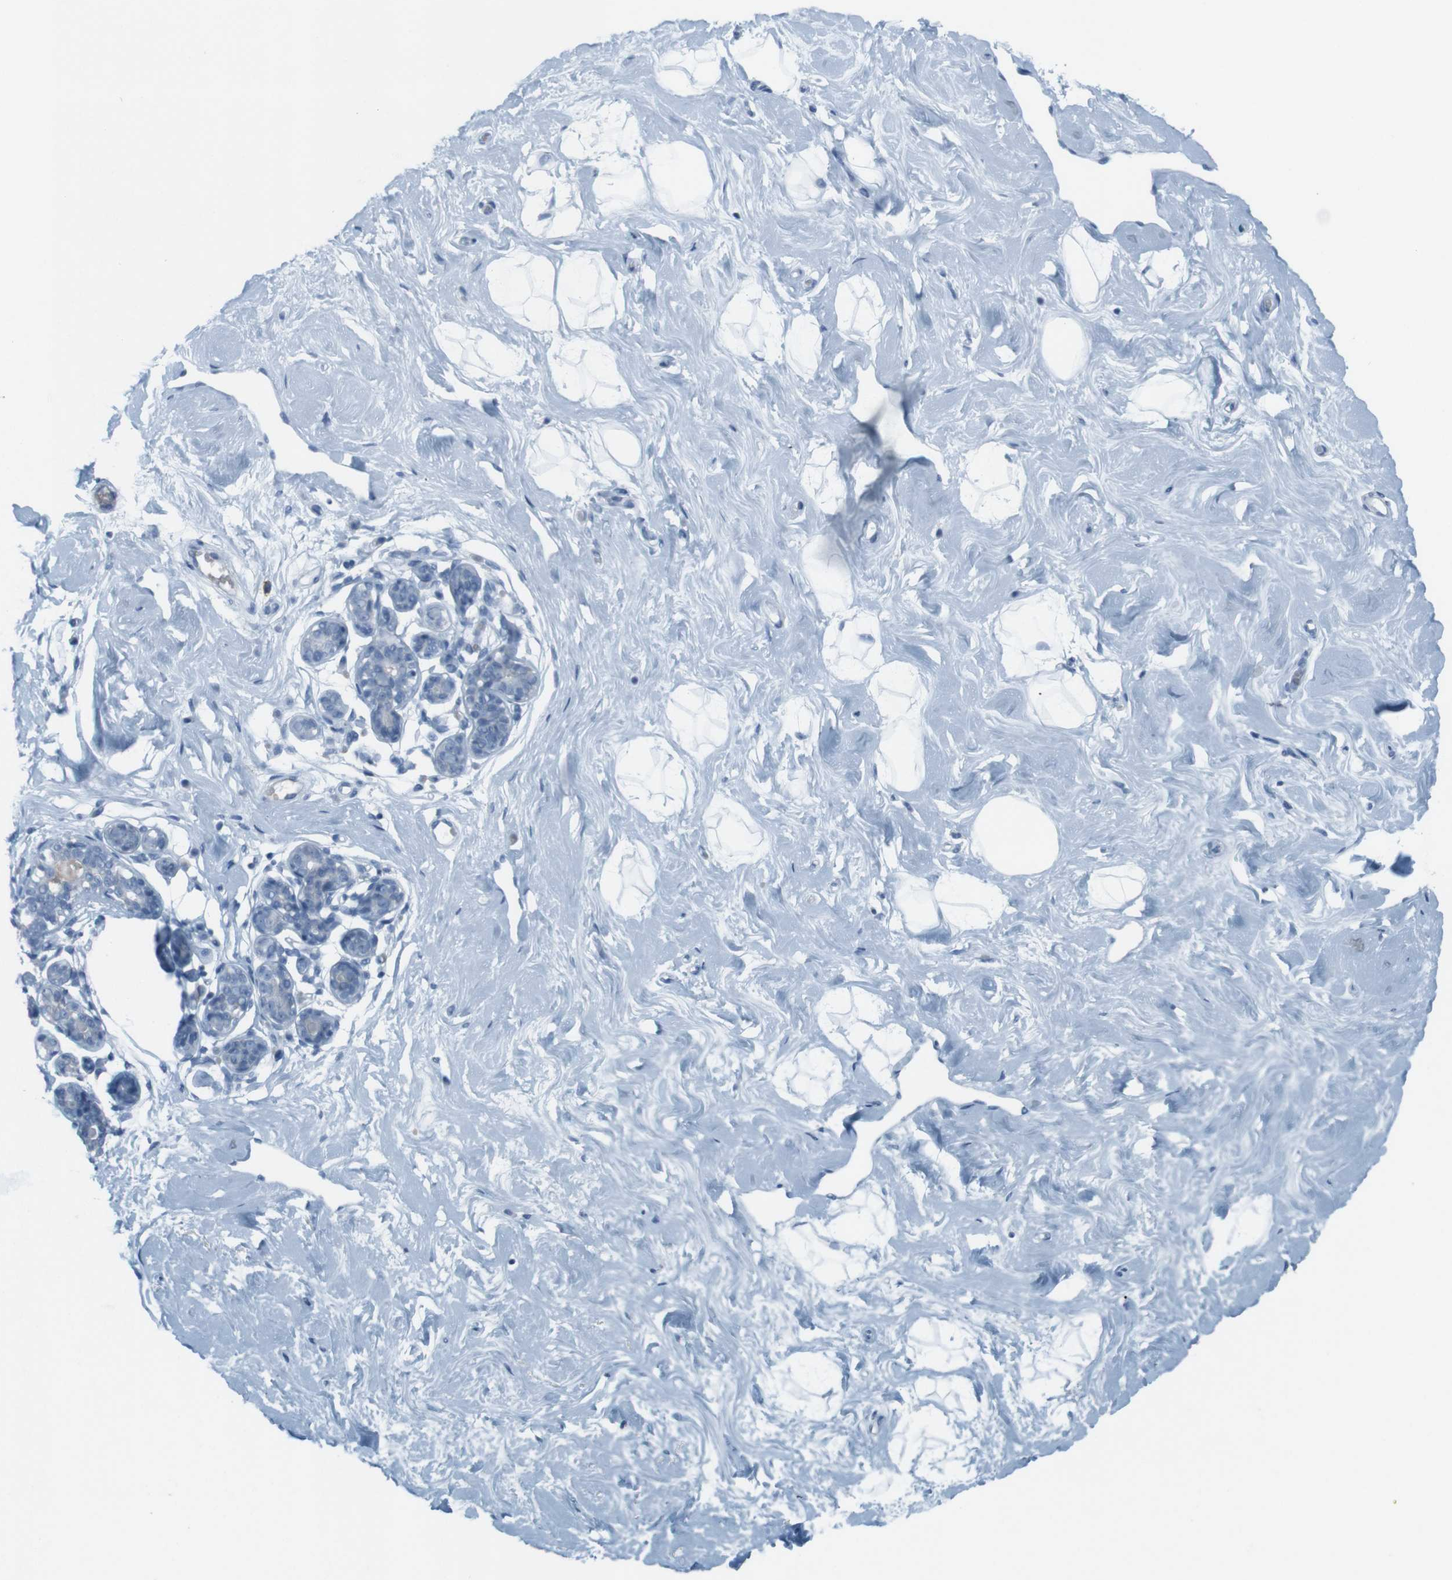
{"staining": {"intensity": "negative", "quantity": "none", "location": "none"}, "tissue": "breast", "cell_type": "Adipocytes", "image_type": "normal", "snomed": [{"axis": "morphology", "description": "Normal tissue, NOS"}, {"axis": "topography", "description": "Breast"}], "caption": "IHC of normal human breast exhibits no staining in adipocytes.", "gene": "ST6GAL1", "patient": {"sex": "female", "age": 23}}